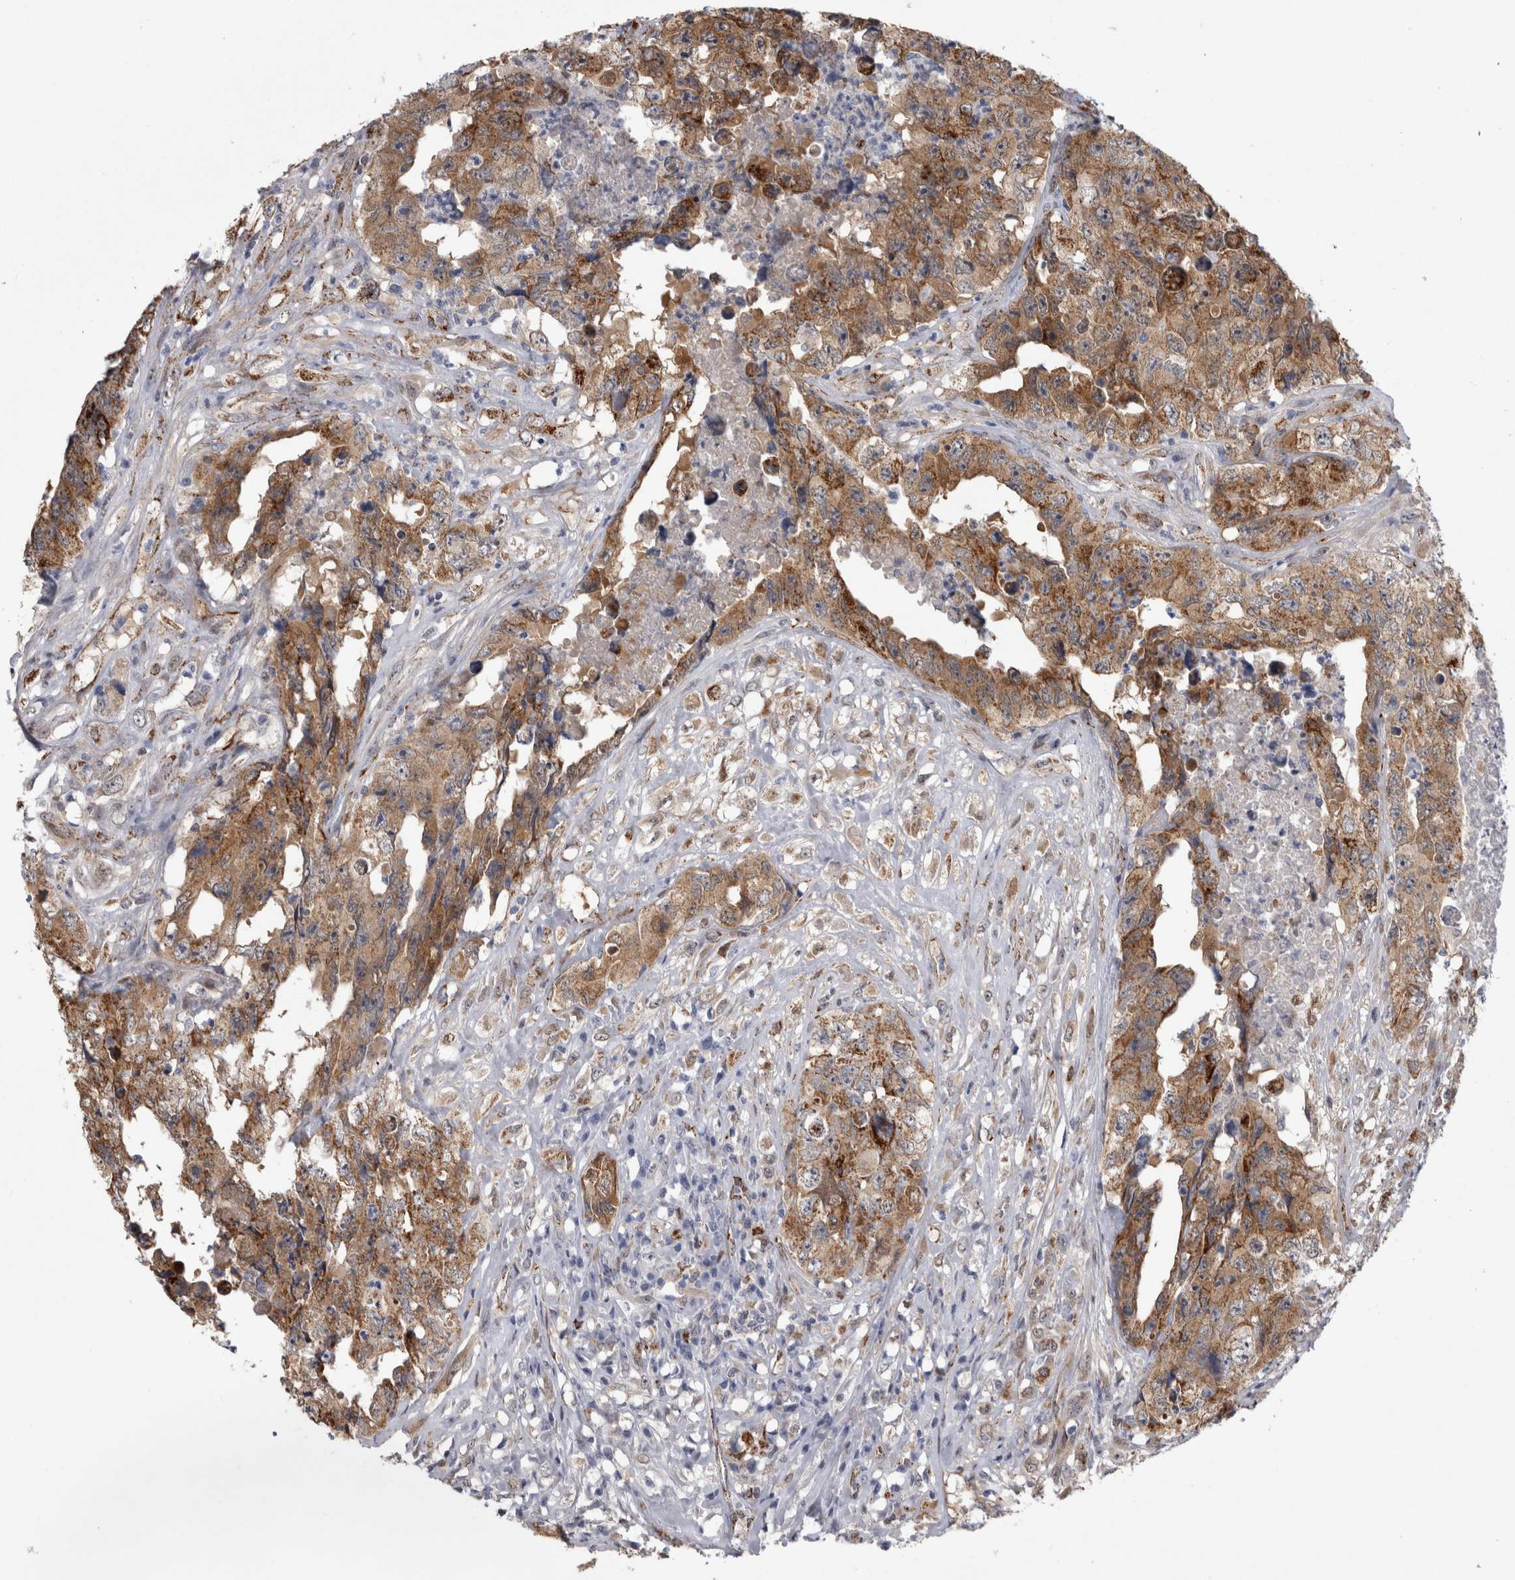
{"staining": {"intensity": "moderate", "quantity": ">75%", "location": "cytoplasmic/membranous"}, "tissue": "testis cancer", "cell_type": "Tumor cells", "image_type": "cancer", "snomed": [{"axis": "morphology", "description": "Carcinoma, Embryonal, NOS"}, {"axis": "topography", "description": "Testis"}], "caption": "Immunohistochemistry histopathology image of neoplastic tissue: human testis cancer stained using immunohistochemistry (IHC) shows medium levels of moderate protein expression localized specifically in the cytoplasmic/membranous of tumor cells, appearing as a cytoplasmic/membranous brown color.", "gene": "ACOT7", "patient": {"sex": "male", "age": 32}}